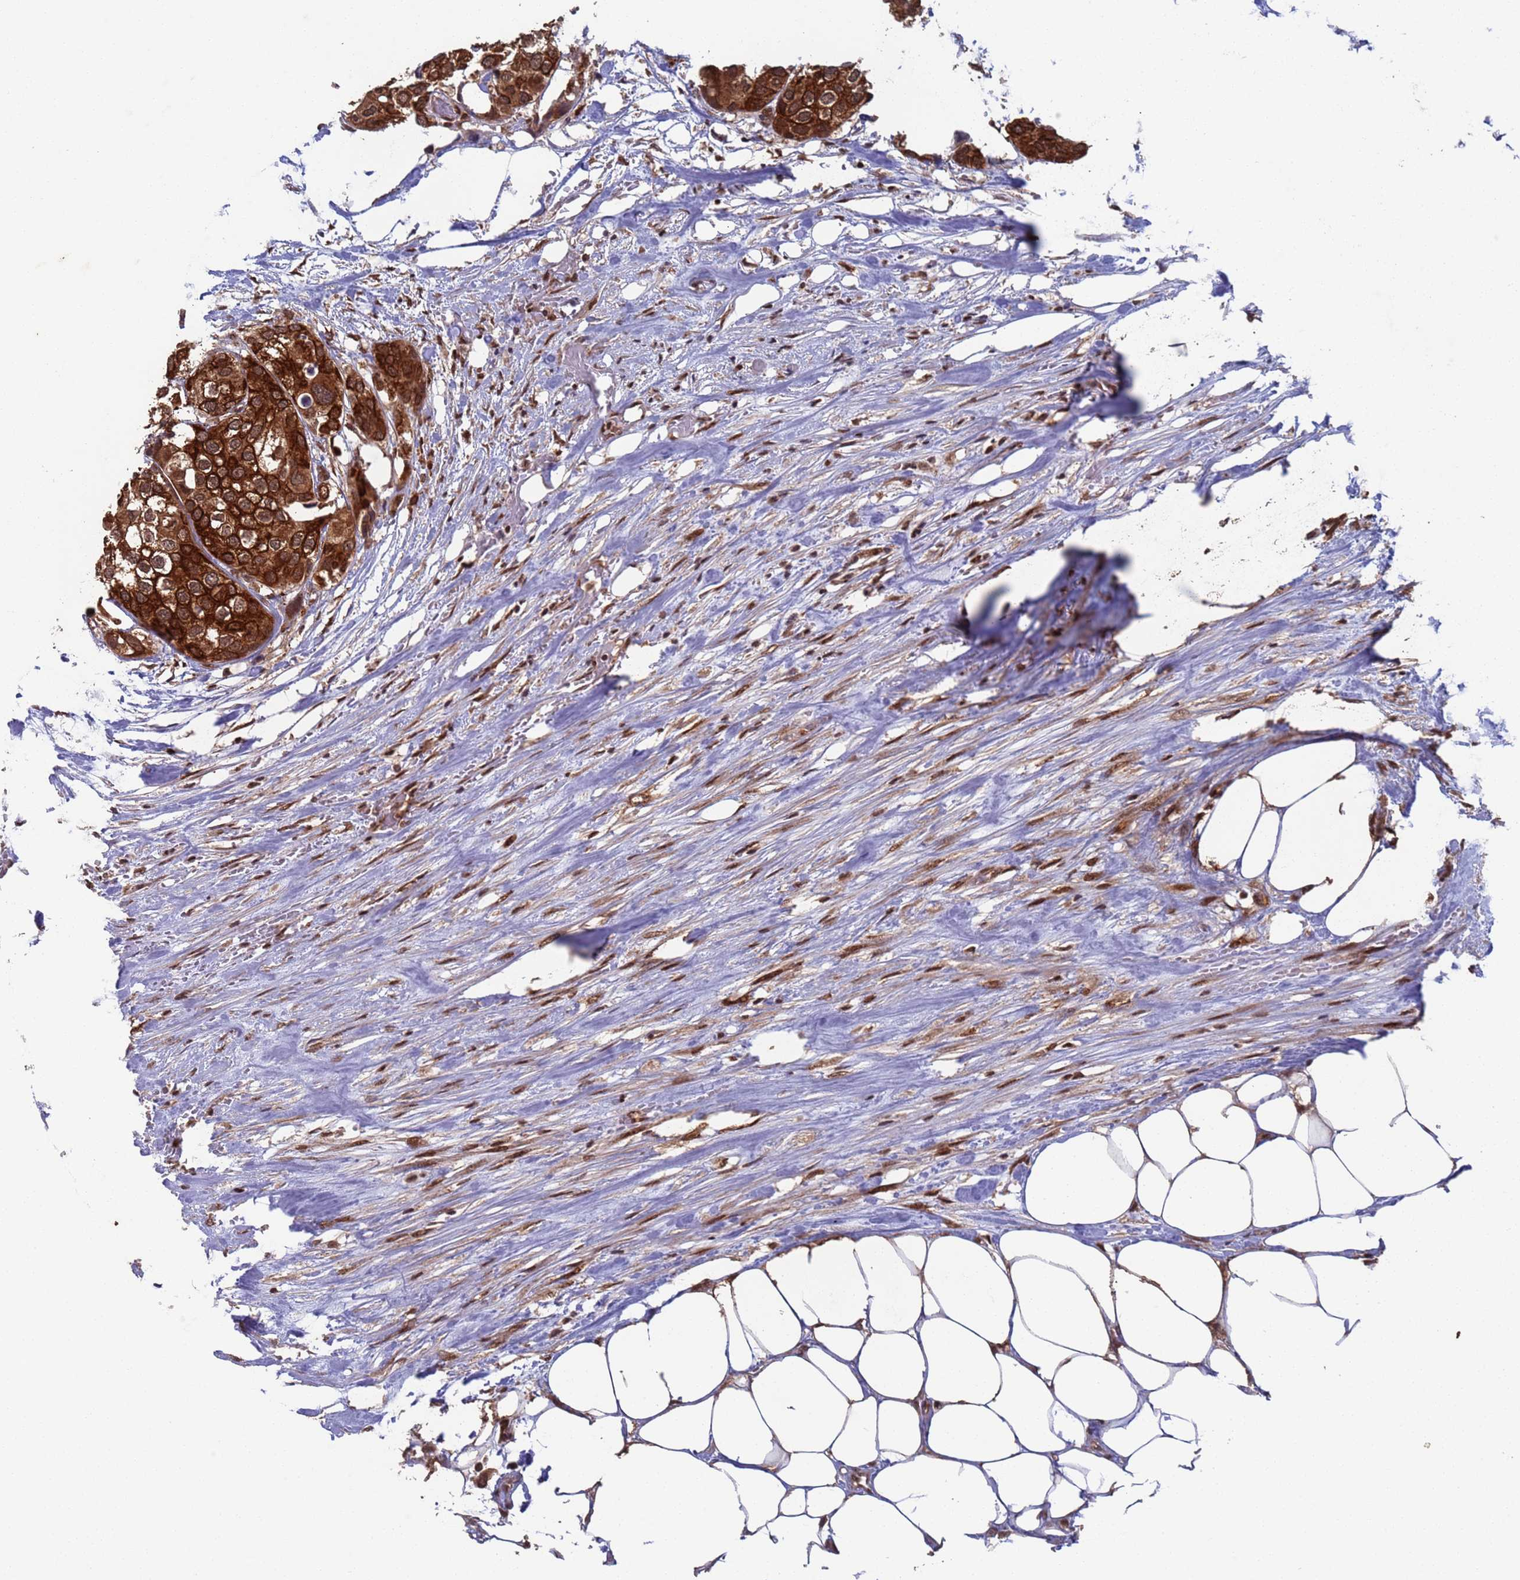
{"staining": {"intensity": "strong", "quantity": ">75%", "location": "cytoplasmic/membranous"}, "tissue": "urothelial cancer", "cell_type": "Tumor cells", "image_type": "cancer", "snomed": [{"axis": "morphology", "description": "Urothelial carcinoma, High grade"}, {"axis": "topography", "description": "Urinary bladder"}], "caption": "An image of urothelial cancer stained for a protein shows strong cytoplasmic/membranous brown staining in tumor cells.", "gene": "FUBP3", "patient": {"sex": "male", "age": 64}}